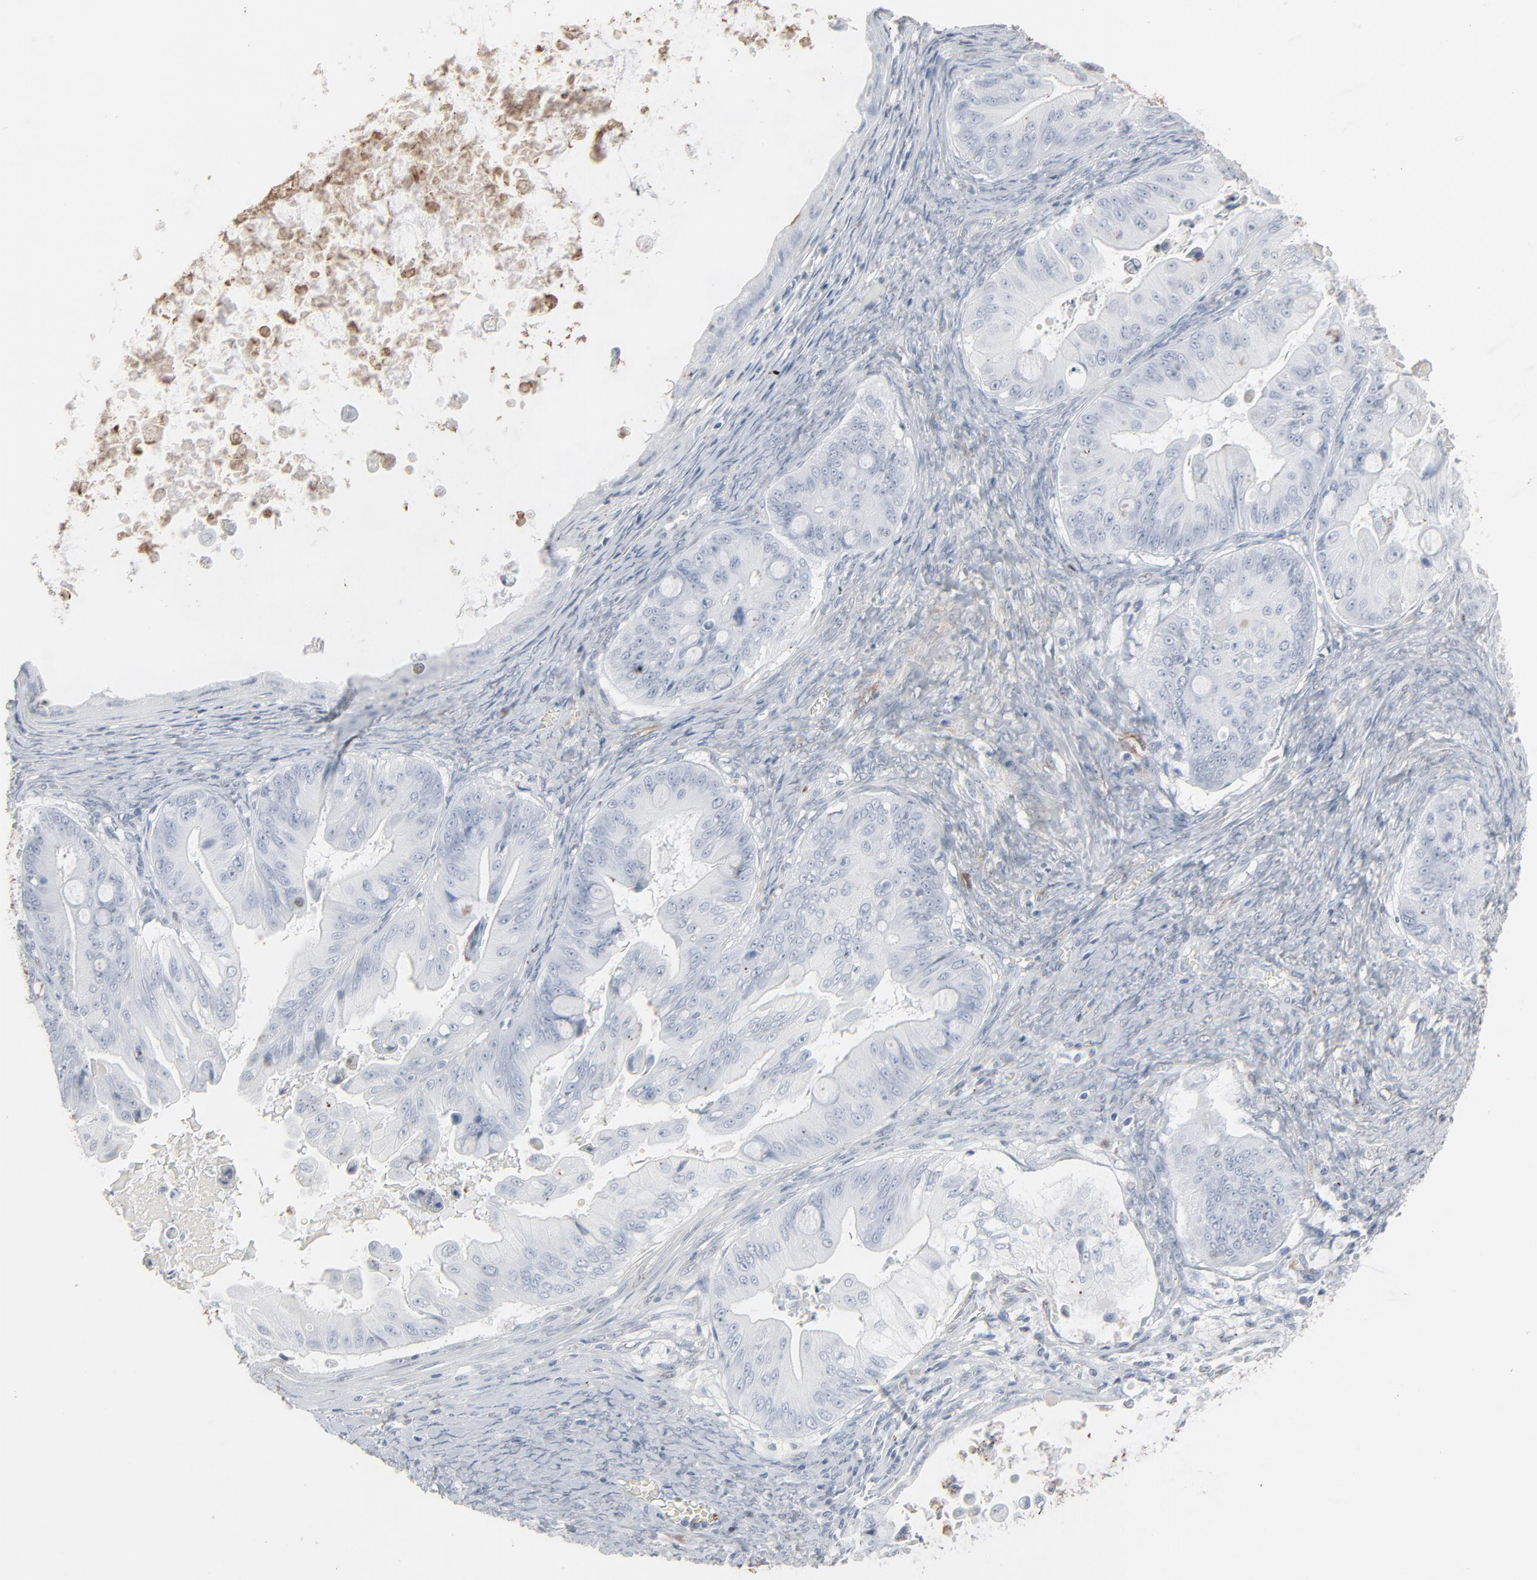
{"staining": {"intensity": "negative", "quantity": "none", "location": "none"}, "tissue": "ovarian cancer", "cell_type": "Tumor cells", "image_type": "cancer", "snomed": [{"axis": "morphology", "description": "Cystadenocarcinoma, mucinous, NOS"}, {"axis": "topography", "description": "Ovary"}], "caption": "Immunohistochemistry (IHC) photomicrograph of ovarian cancer stained for a protein (brown), which exhibits no staining in tumor cells.", "gene": "PHGDH", "patient": {"sex": "female", "age": 37}}